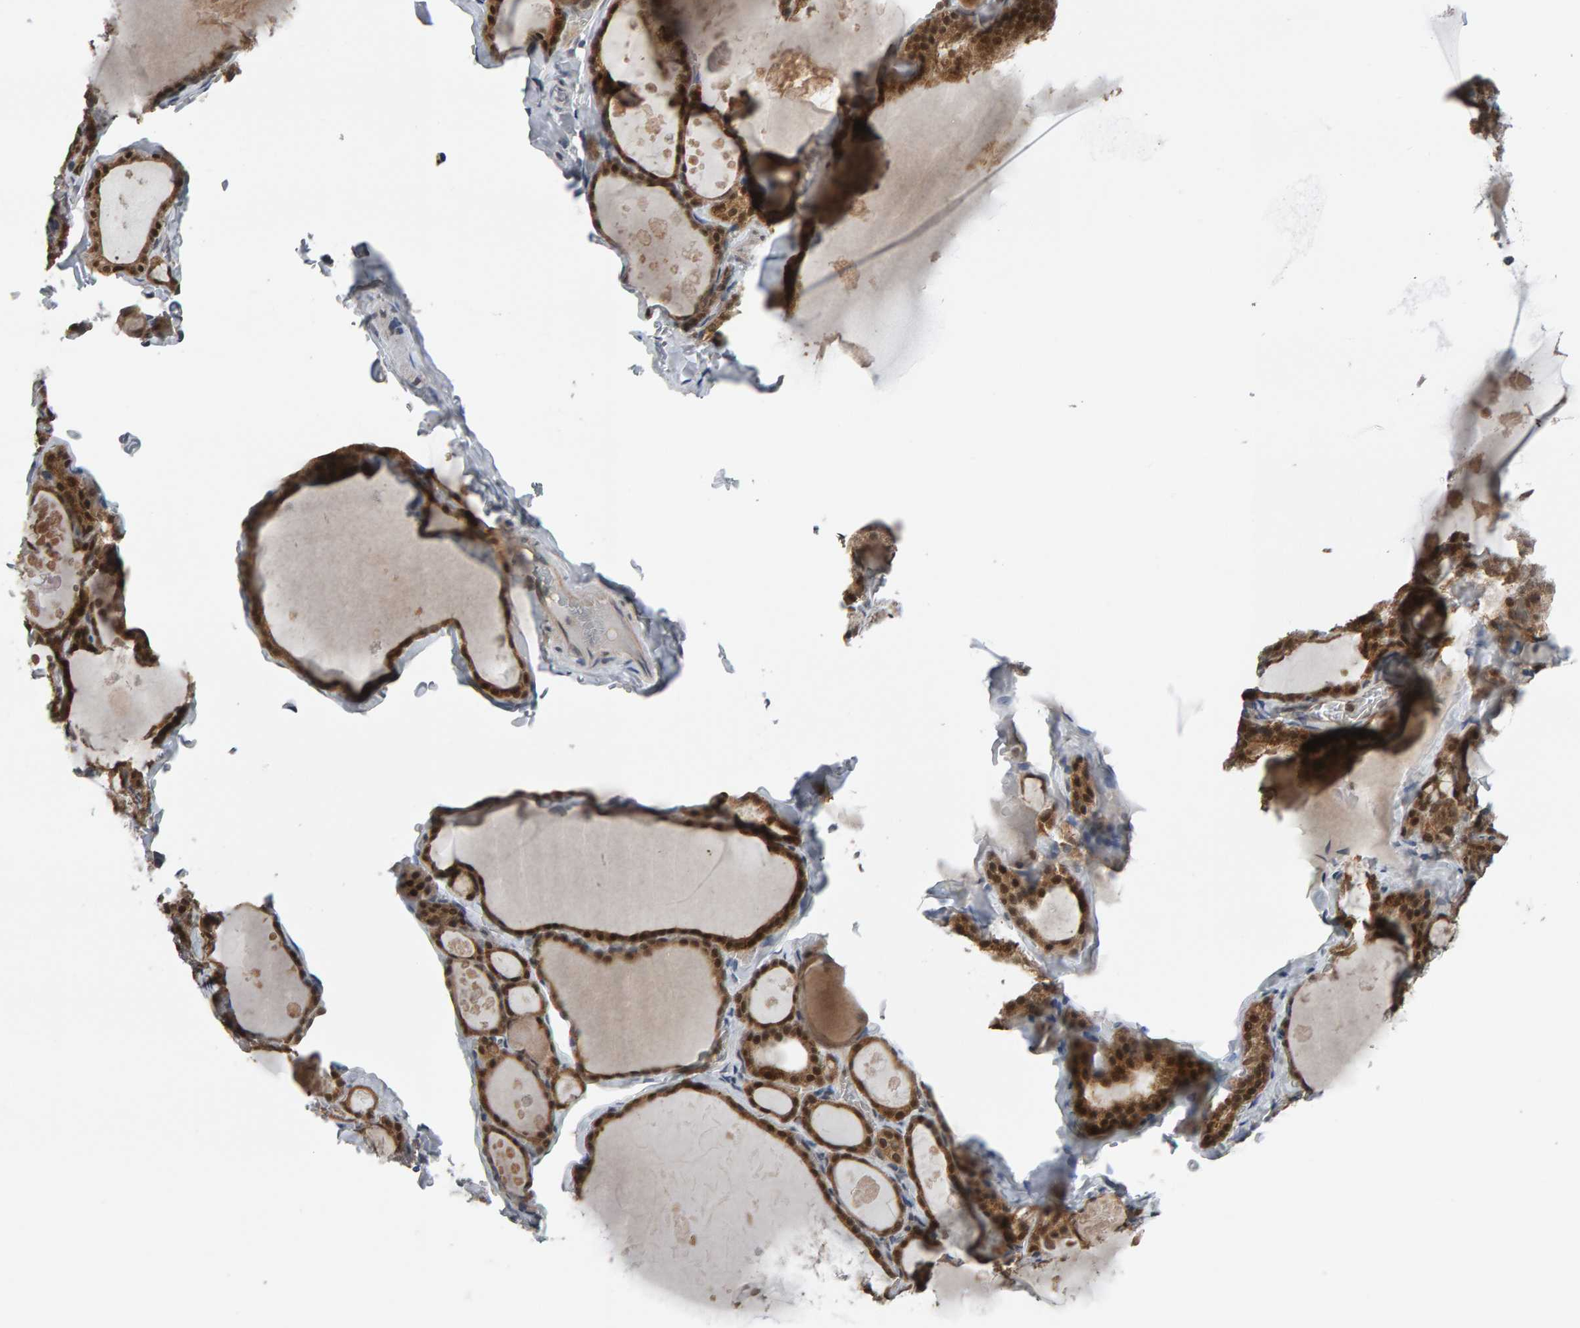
{"staining": {"intensity": "moderate", "quantity": ">75%", "location": "cytoplasmic/membranous,nuclear"}, "tissue": "thyroid gland", "cell_type": "Glandular cells", "image_type": "normal", "snomed": [{"axis": "morphology", "description": "Normal tissue, NOS"}, {"axis": "topography", "description": "Thyroid gland"}], "caption": "Immunohistochemical staining of benign thyroid gland shows >75% levels of moderate cytoplasmic/membranous,nuclear protein expression in approximately >75% of glandular cells. The protein is stained brown, and the nuclei are stained in blue (DAB (3,3'-diaminobenzidine) IHC with brightfield microscopy, high magnification).", "gene": "COASY", "patient": {"sex": "male", "age": 56}}